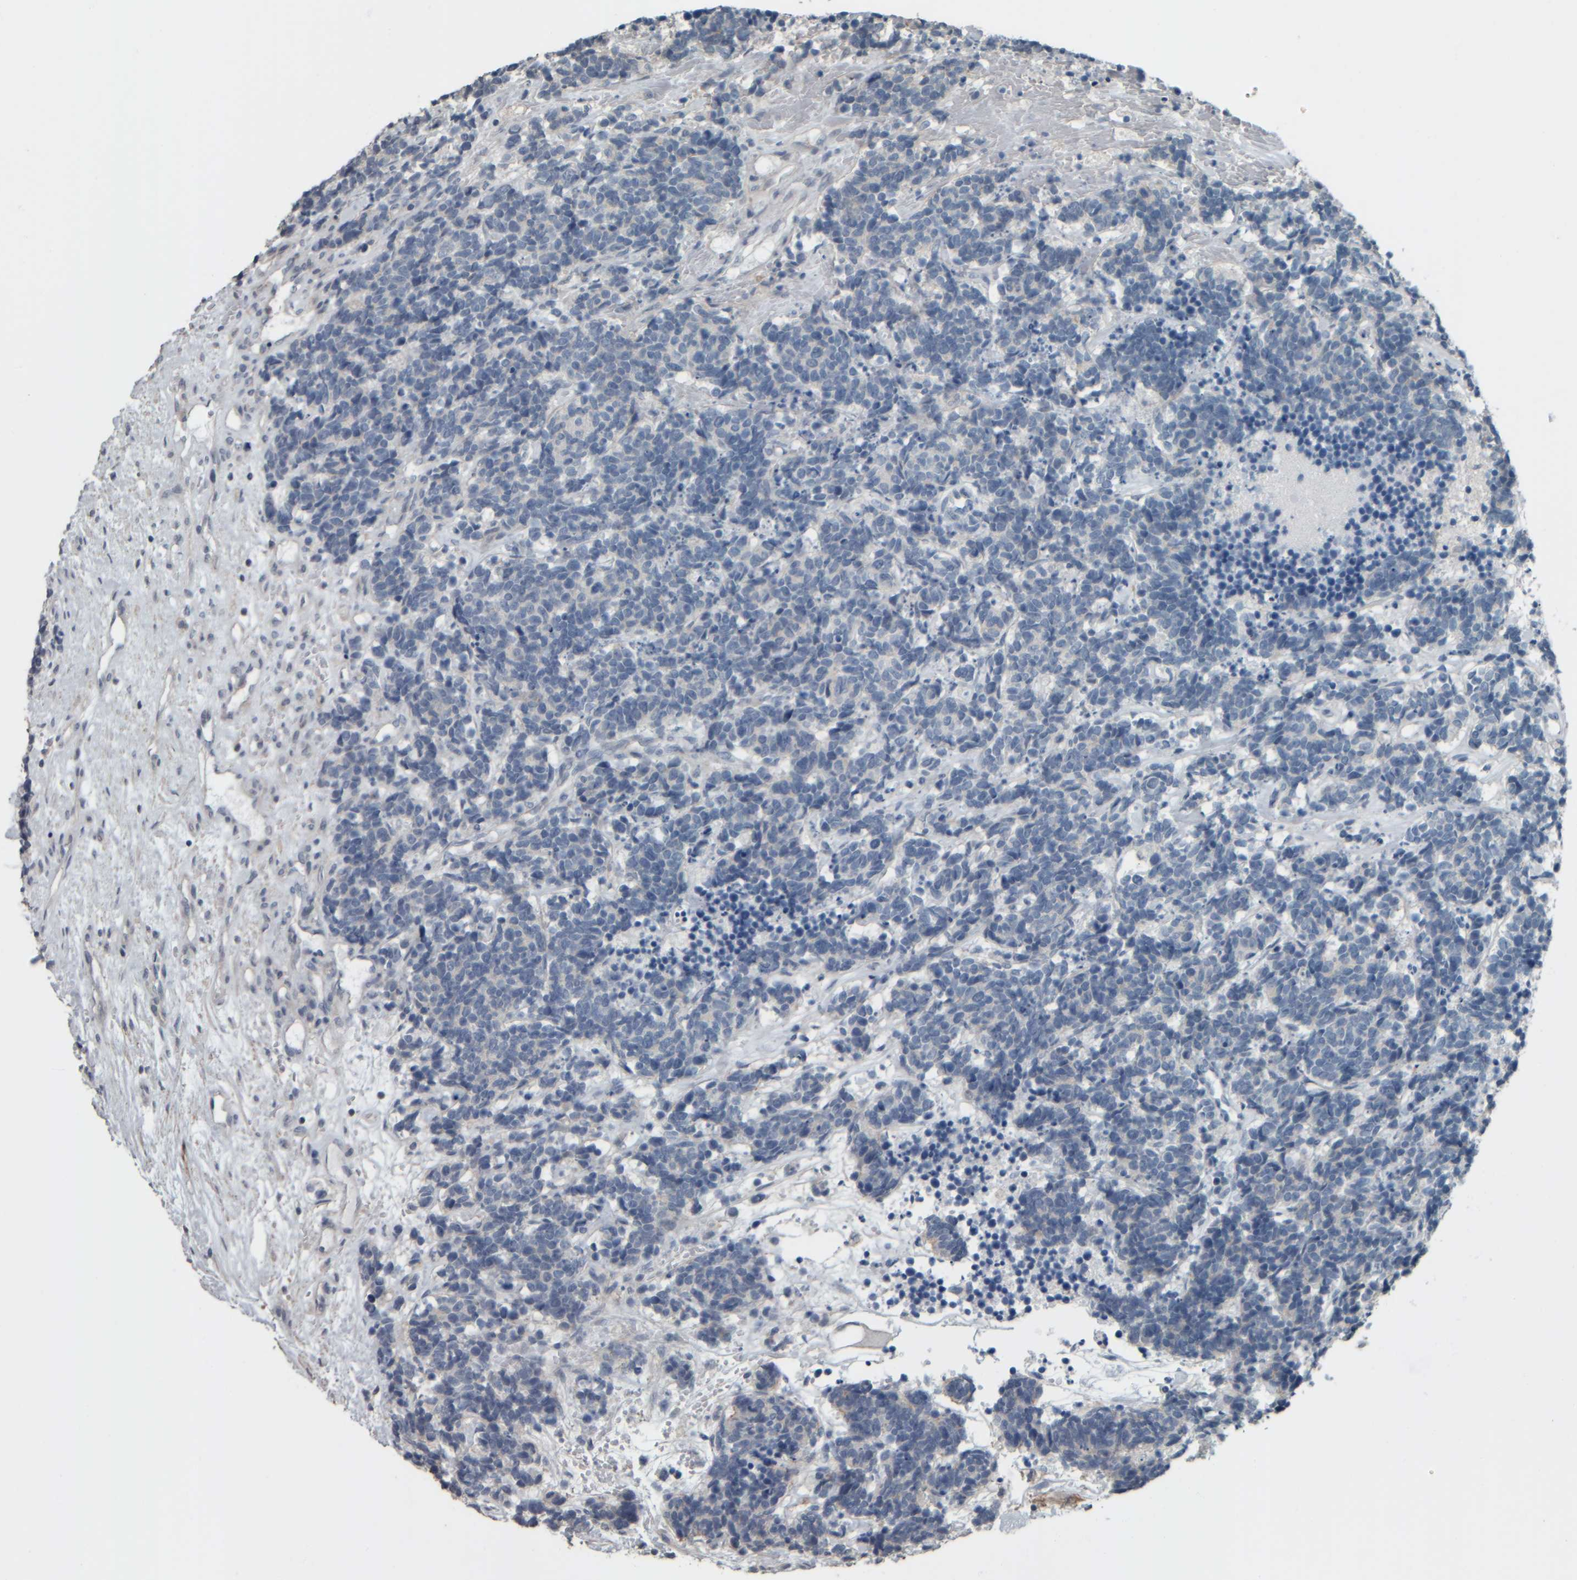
{"staining": {"intensity": "negative", "quantity": "none", "location": "none"}, "tissue": "carcinoid", "cell_type": "Tumor cells", "image_type": "cancer", "snomed": [{"axis": "morphology", "description": "Carcinoma, NOS"}, {"axis": "morphology", "description": "Carcinoid, malignant, NOS"}, {"axis": "topography", "description": "Urinary bladder"}], "caption": "DAB immunohistochemical staining of carcinoid reveals no significant staining in tumor cells. (Immunohistochemistry, brightfield microscopy, high magnification).", "gene": "CAVIN4", "patient": {"sex": "male", "age": 57}}